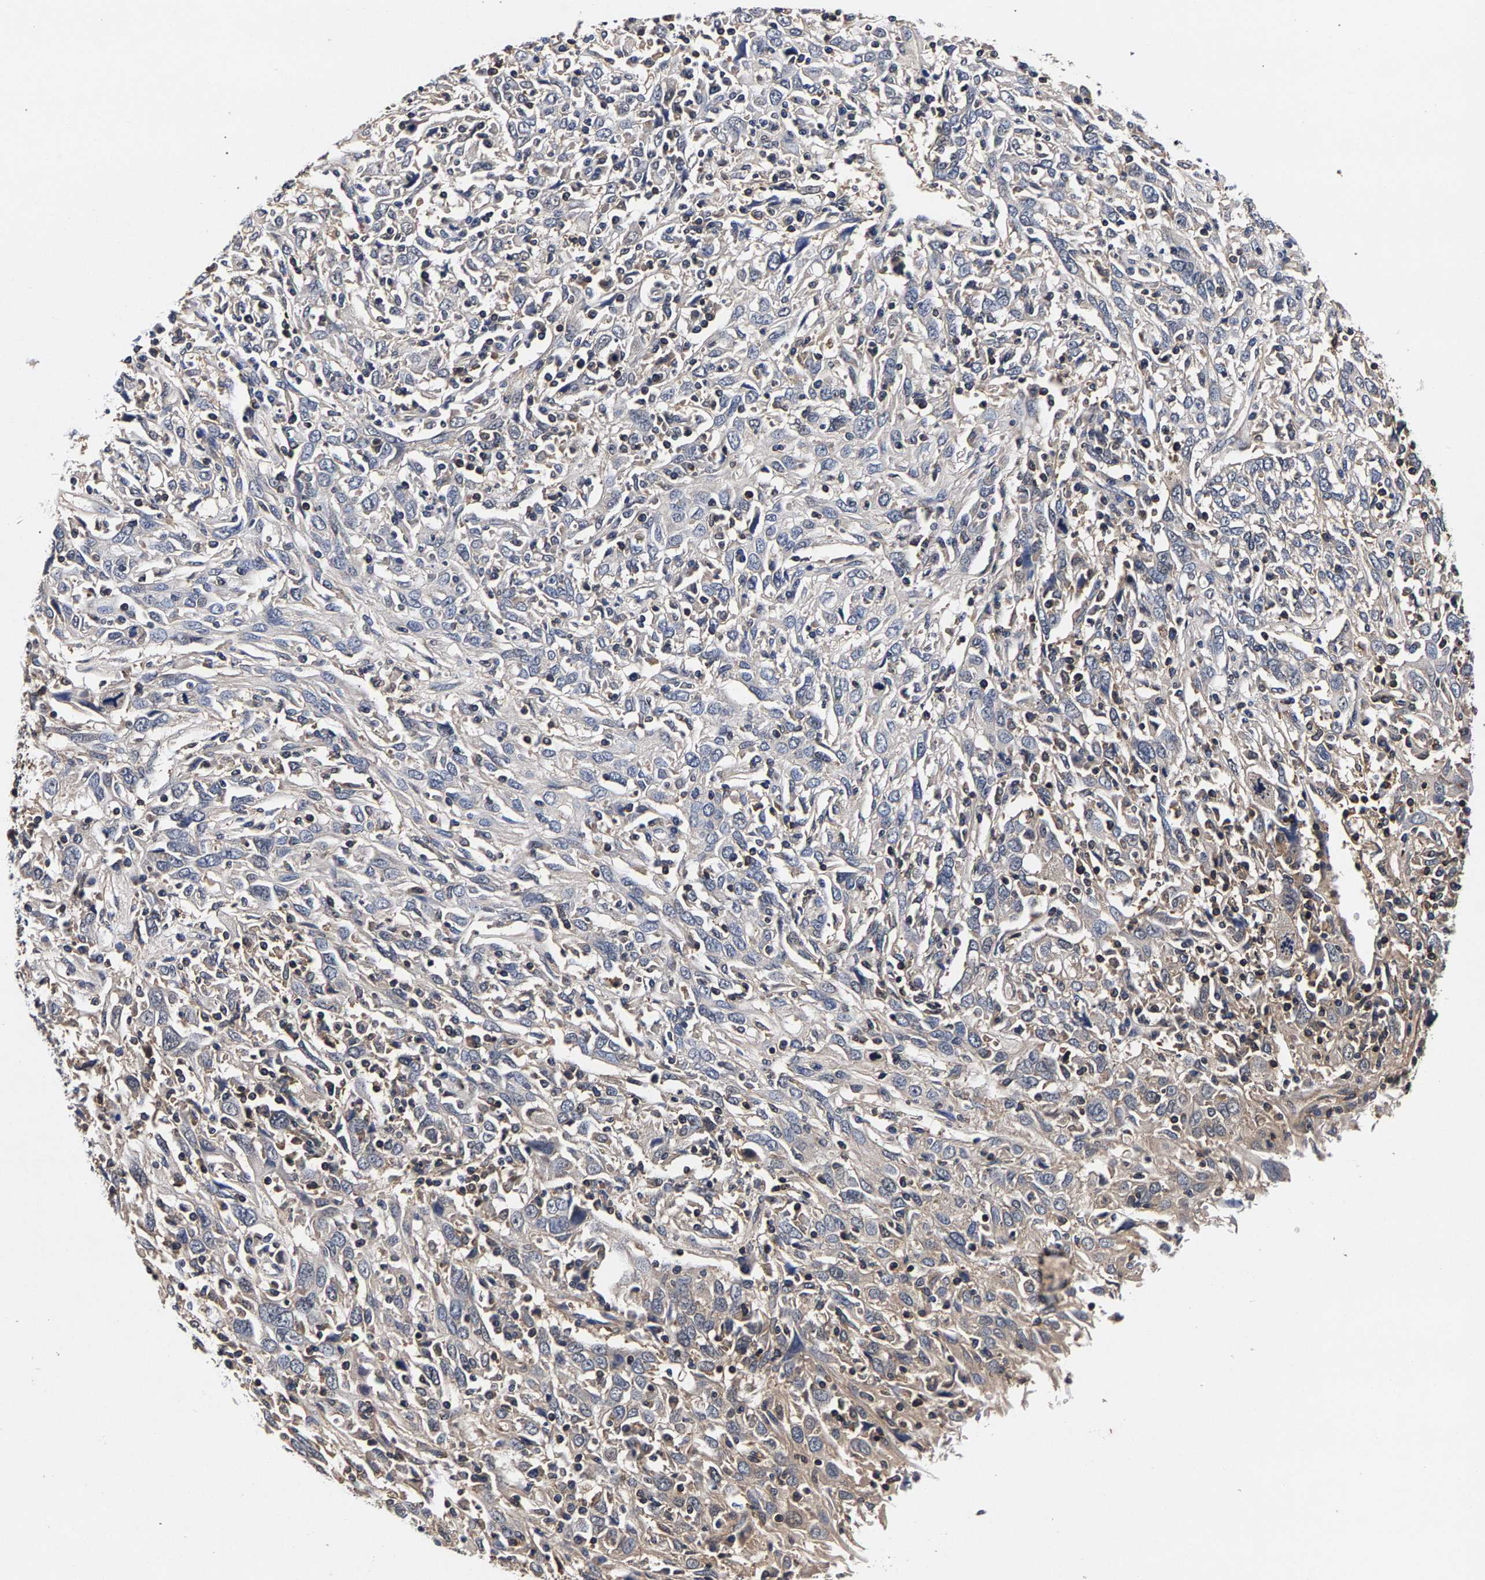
{"staining": {"intensity": "negative", "quantity": "none", "location": "none"}, "tissue": "cervical cancer", "cell_type": "Tumor cells", "image_type": "cancer", "snomed": [{"axis": "morphology", "description": "Squamous cell carcinoma, NOS"}, {"axis": "topography", "description": "Cervix"}], "caption": "This micrograph is of cervical cancer (squamous cell carcinoma) stained with immunohistochemistry to label a protein in brown with the nuclei are counter-stained blue. There is no positivity in tumor cells.", "gene": "MARCHF7", "patient": {"sex": "female", "age": 46}}